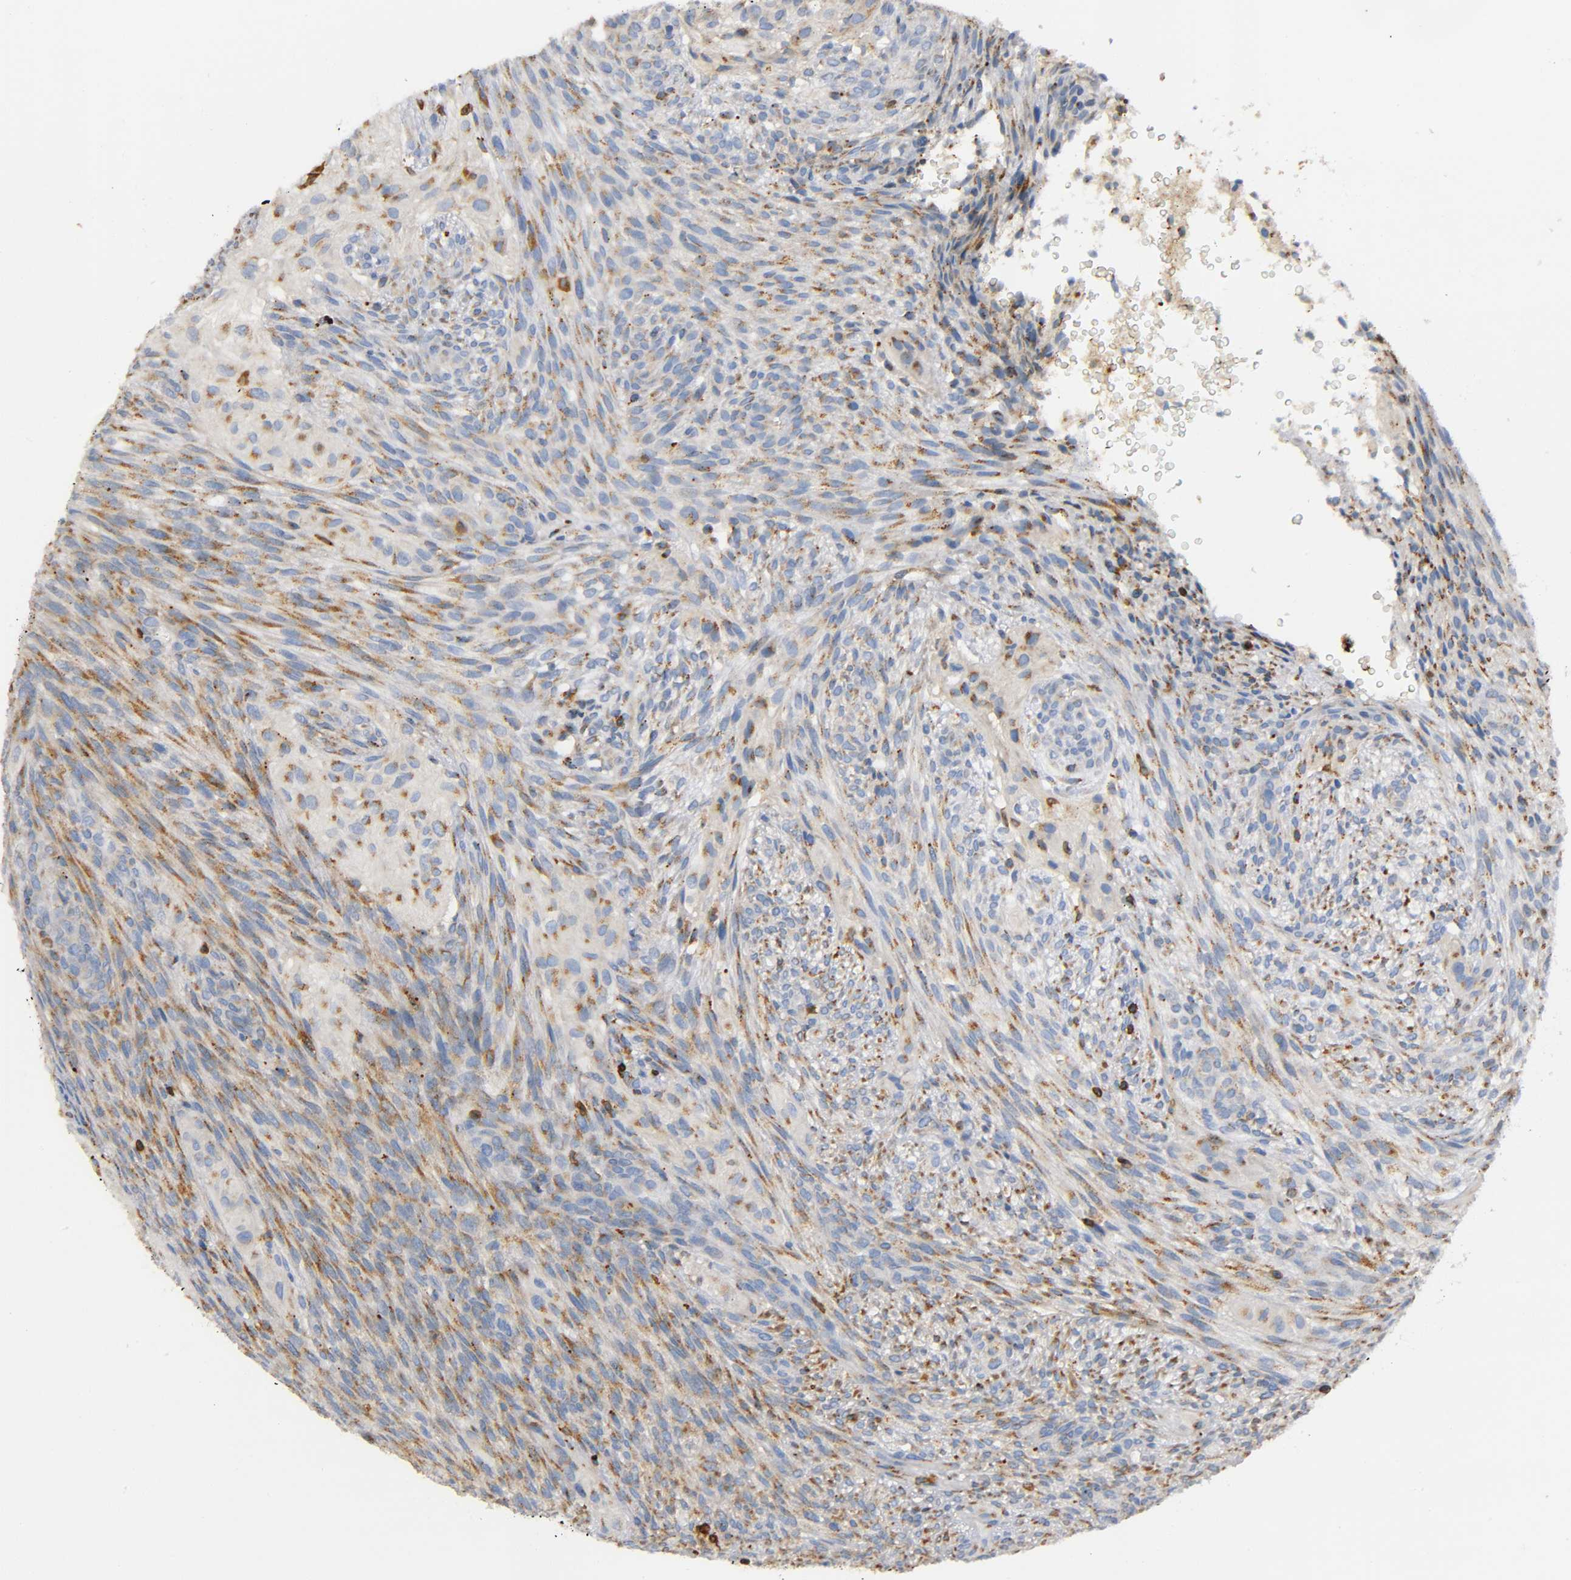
{"staining": {"intensity": "moderate", "quantity": ">75%", "location": "cytoplasmic/membranous"}, "tissue": "glioma", "cell_type": "Tumor cells", "image_type": "cancer", "snomed": [{"axis": "morphology", "description": "Glioma, malignant, High grade"}, {"axis": "topography", "description": "Cerebral cortex"}], "caption": "IHC of human malignant glioma (high-grade) displays medium levels of moderate cytoplasmic/membranous staining in approximately >75% of tumor cells. (DAB IHC, brown staining for protein, blue staining for nuclei).", "gene": "CAPN10", "patient": {"sex": "female", "age": 55}}